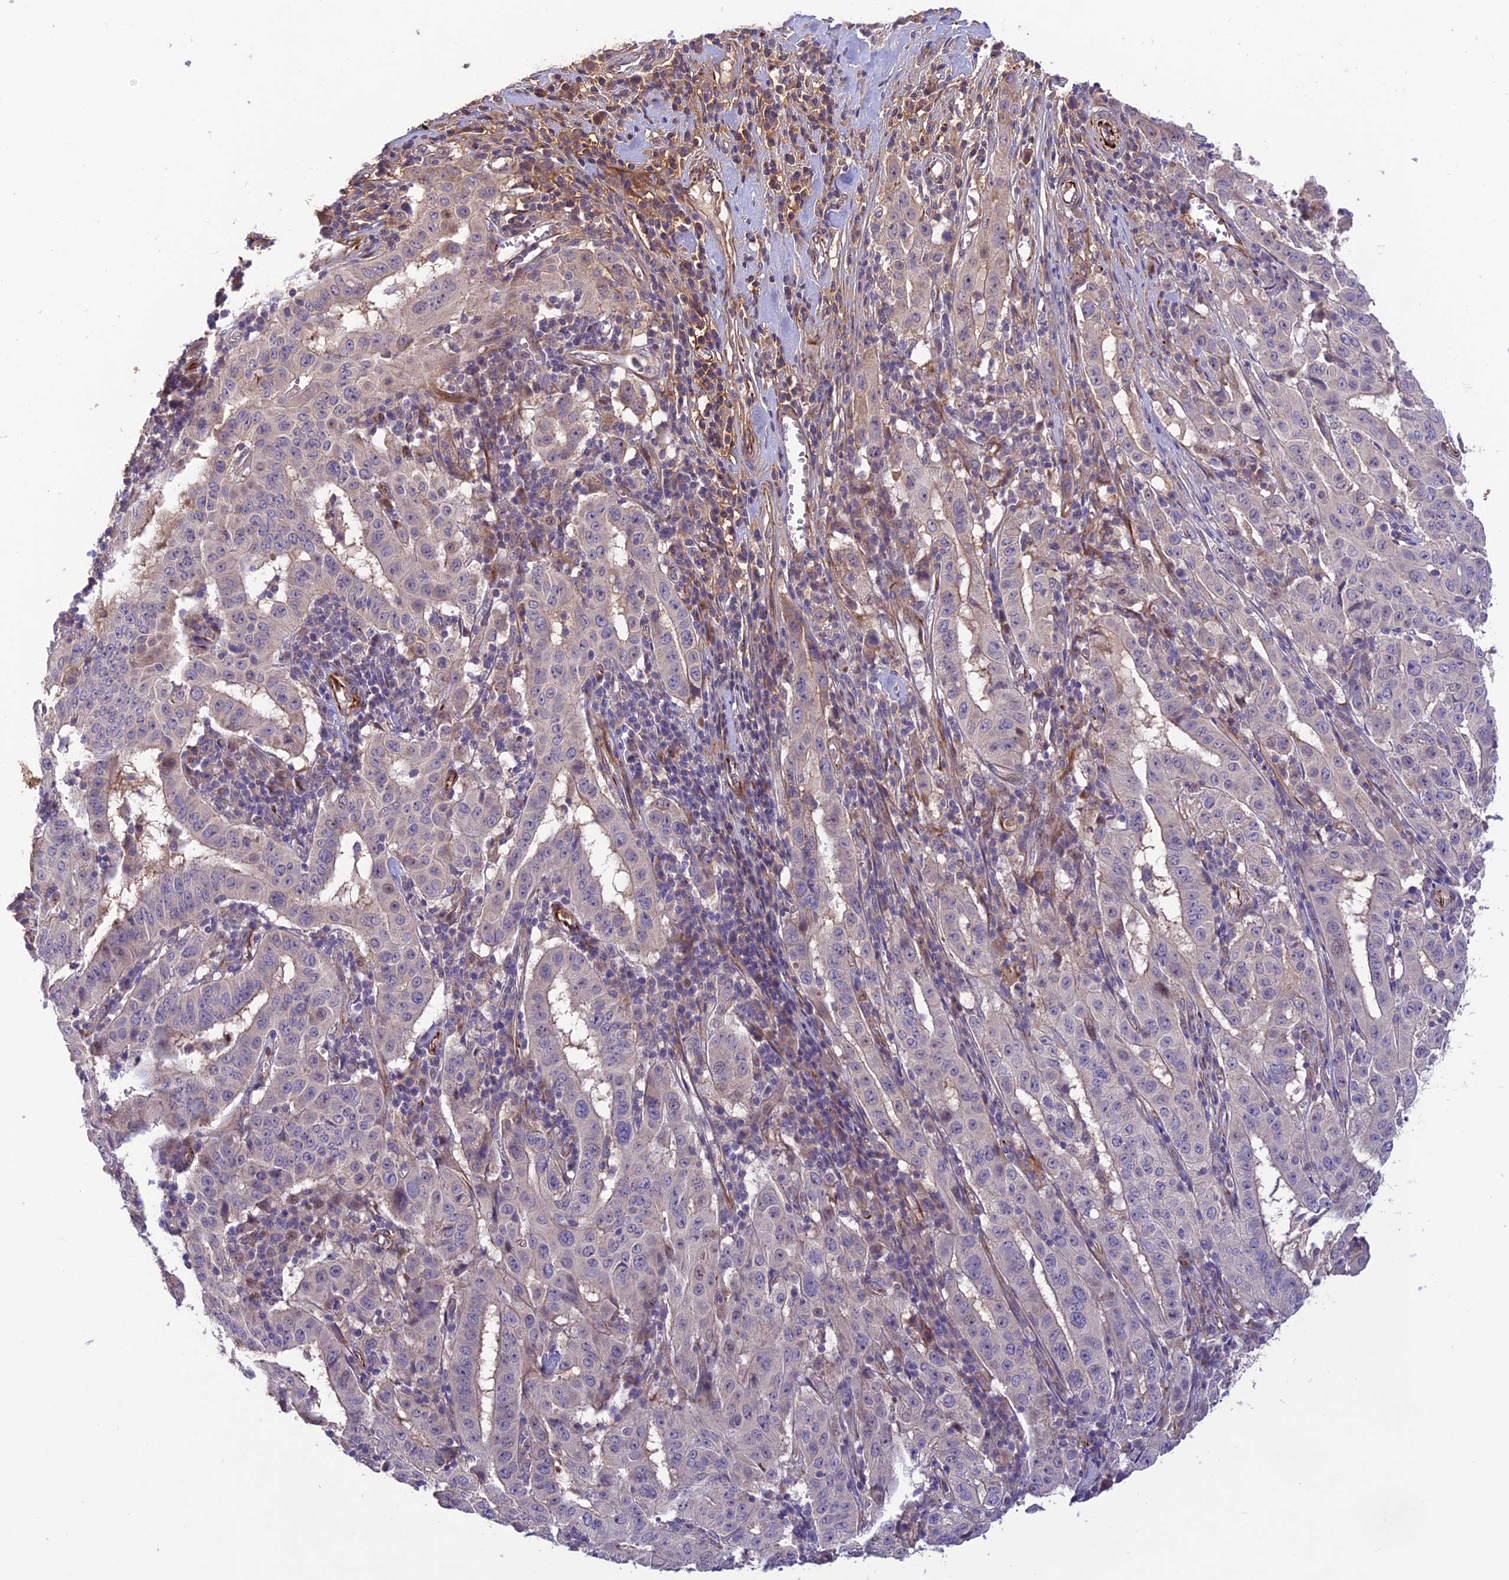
{"staining": {"intensity": "weak", "quantity": "<25%", "location": "cytoplasmic/membranous"}, "tissue": "pancreatic cancer", "cell_type": "Tumor cells", "image_type": "cancer", "snomed": [{"axis": "morphology", "description": "Adenocarcinoma, NOS"}, {"axis": "topography", "description": "Pancreas"}], "caption": "DAB immunohistochemical staining of human pancreatic cancer displays no significant staining in tumor cells. The staining is performed using DAB (3,3'-diaminobenzidine) brown chromogen with nuclei counter-stained in using hematoxylin.", "gene": "ST8SIA5", "patient": {"sex": "male", "age": 63}}